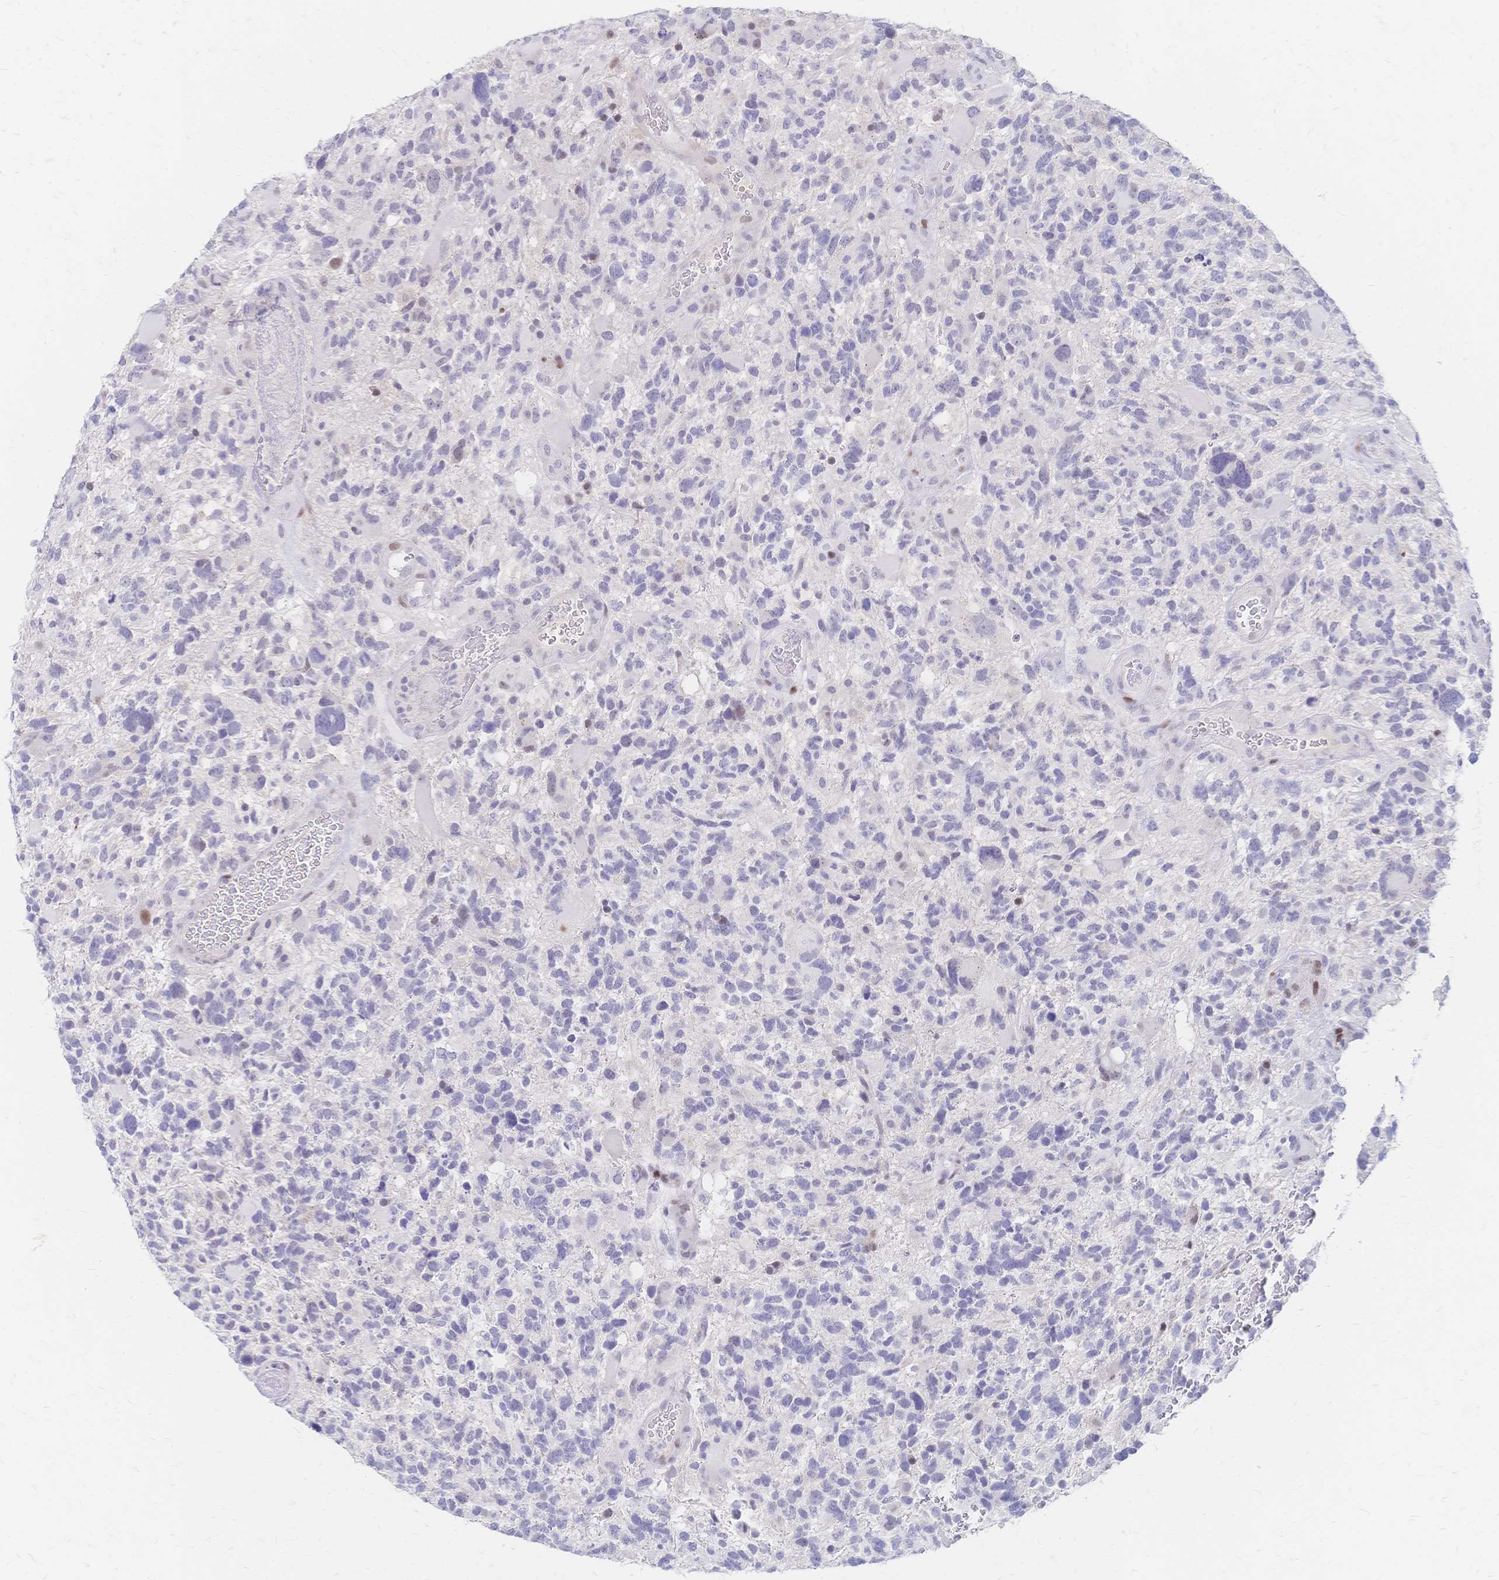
{"staining": {"intensity": "negative", "quantity": "none", "location": "none"}, "tissue": "glioma", "cell_type": "Tumor cells", "image_type": "cancer", "snomed": [{"axis": "morphology", "description": "Glioma, malignant, High grade"}, {"axis": "topography", "description": "Brain"}], "caption": "High-grade glioma (malignant) stained for a protein using immunohistochemistry displays no staining tumor cells.", "gene": "PSORS1C2", "patient": {"sex": "female", "age": 71}}